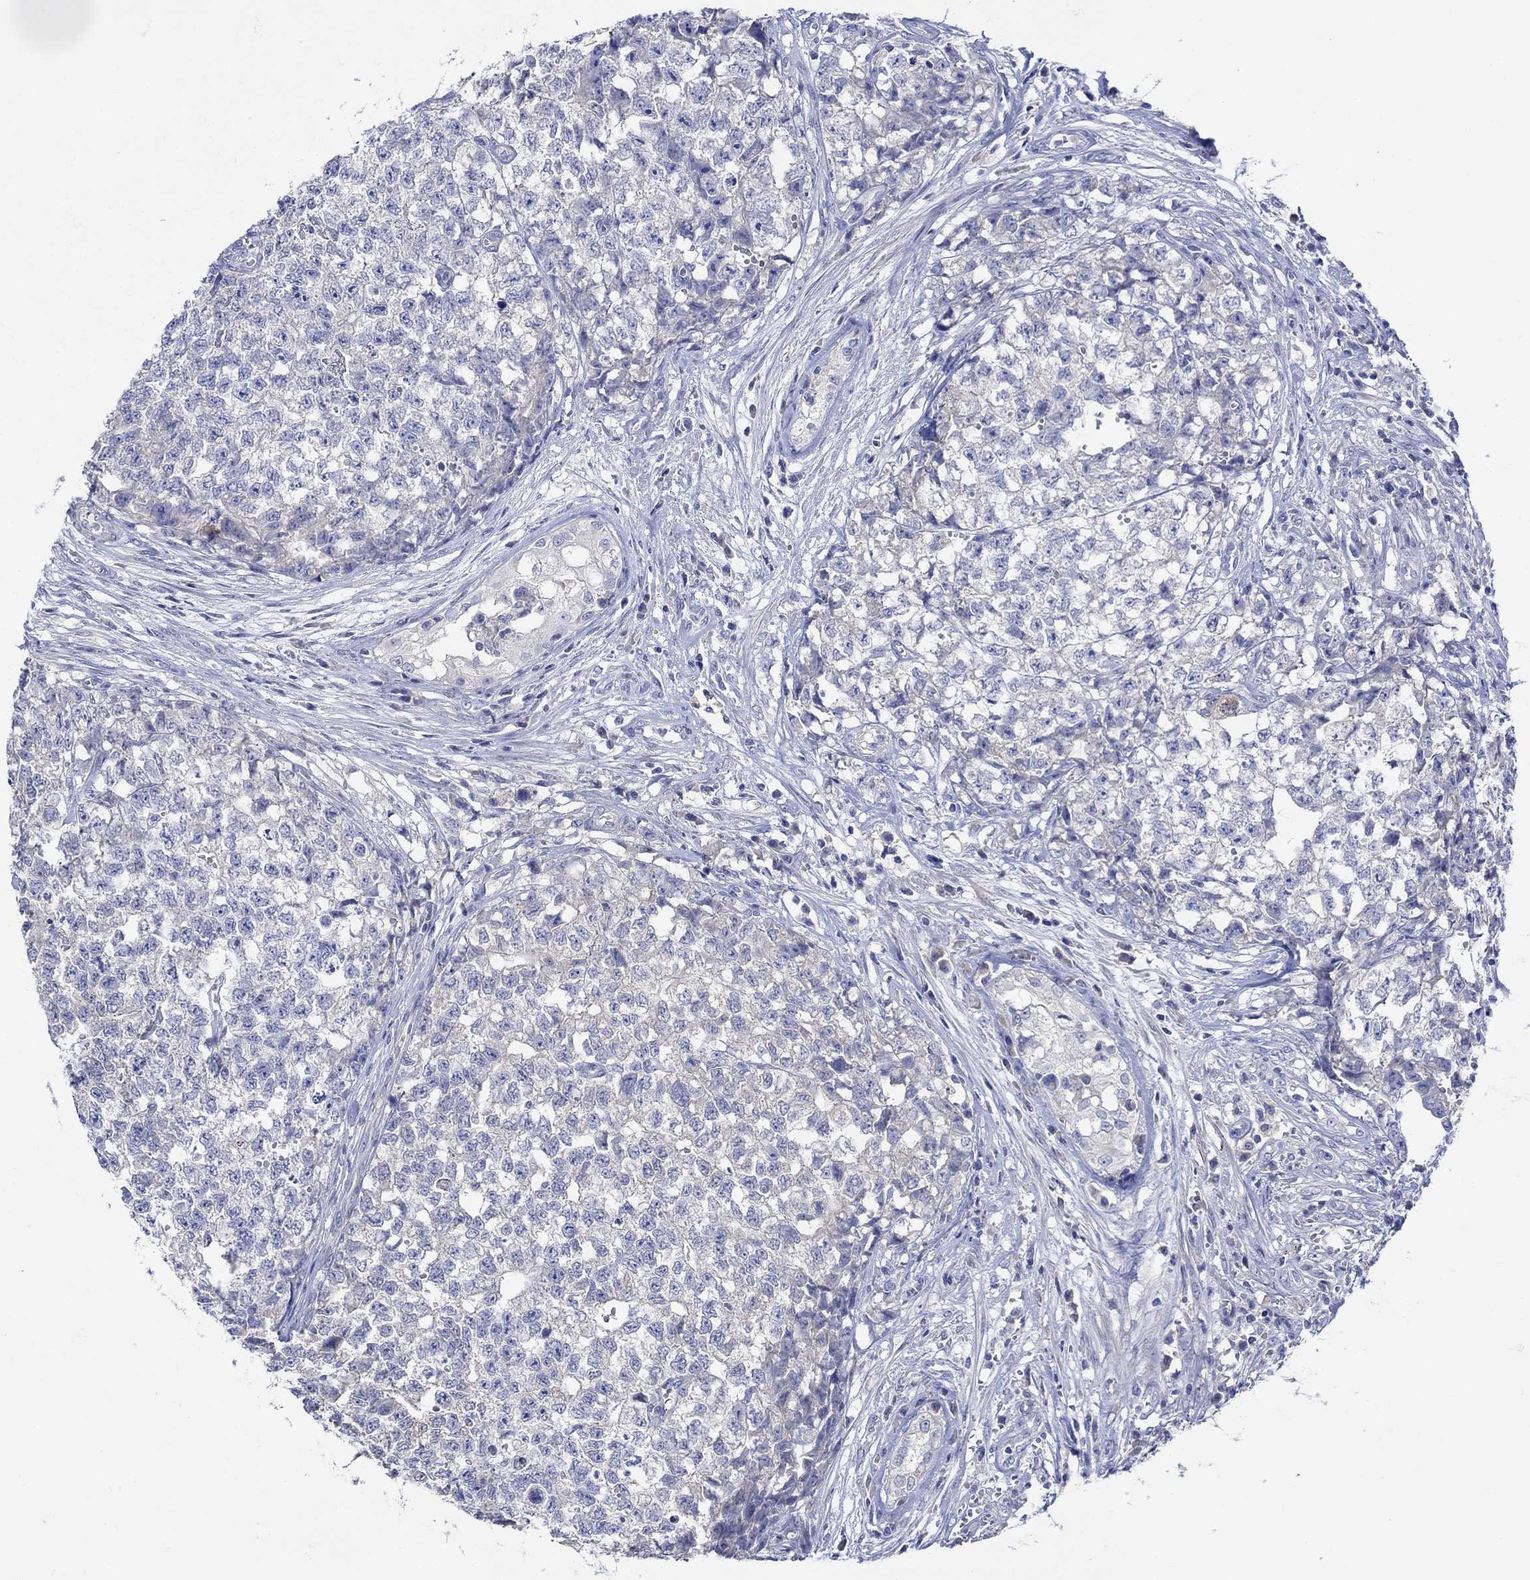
{"staining": {"intensity": "negative", "quantity": "none", "location": "none"}, "tissue": "testis cancer", "cell_type": "Tumor cells", "image_type": "cancer", "snomed": [{"axis": "morphology", "description": "Seminoma, NOS"}, {"axis": "morphology", "description": "Carcinoma, Embryonal, NOS"}, {"axis": "topography", "description": "Testis"}], "caption": "The IHC image has no significant expression in tumor cells of testis cancer (embryonal carcinoma) tissue.", "gene": "MSI1", "patient": {"sex": "male", "age": 22}}